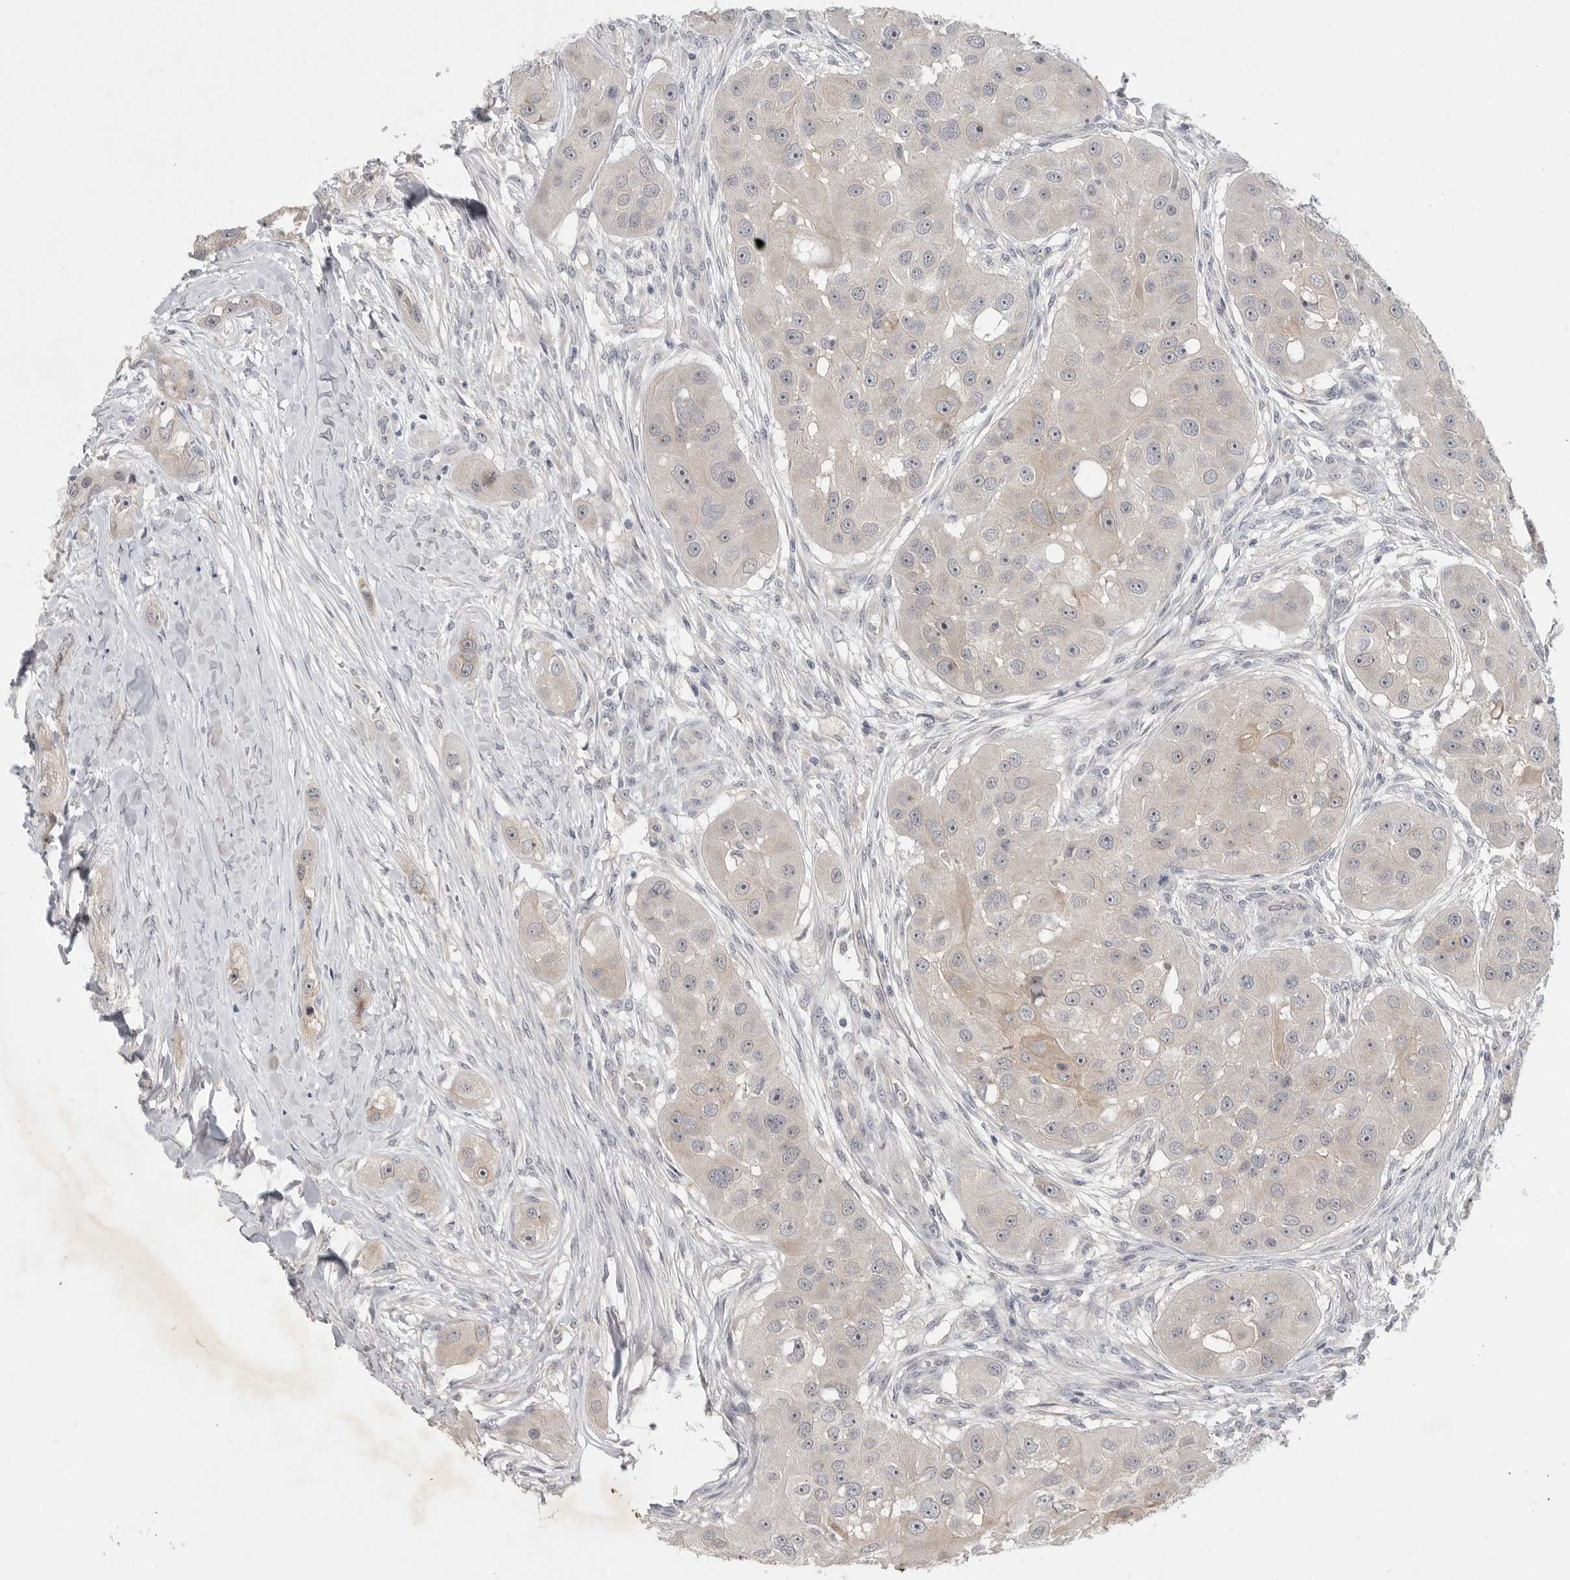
{"staining": {"intensity": "weak", "quantity": "<25%", "location": "cytoplasmic/membranous"}, "tissue": "head and neck cancer", "cell_type": "Tumor cells", "image_type": "cancer", "snomed": [{"axis": "morphology", "description": "Normal tissue, NOS"}, {"axis": "morphology", "description": "Squamous cell carcinoma, NOS"}, {"axis": "topography", "description": "Skeletal muscle"}, {"axis": "topography", "description": "Head-Neck"}], "caption": "A high-resolution micrograph shows immunohistochemistry staining of head and neck squamous cell carcinoma, which displays no significant expression in tumor cells.", "gene": "ITGAD", "patient": {"sex": "male", "age": 51}}